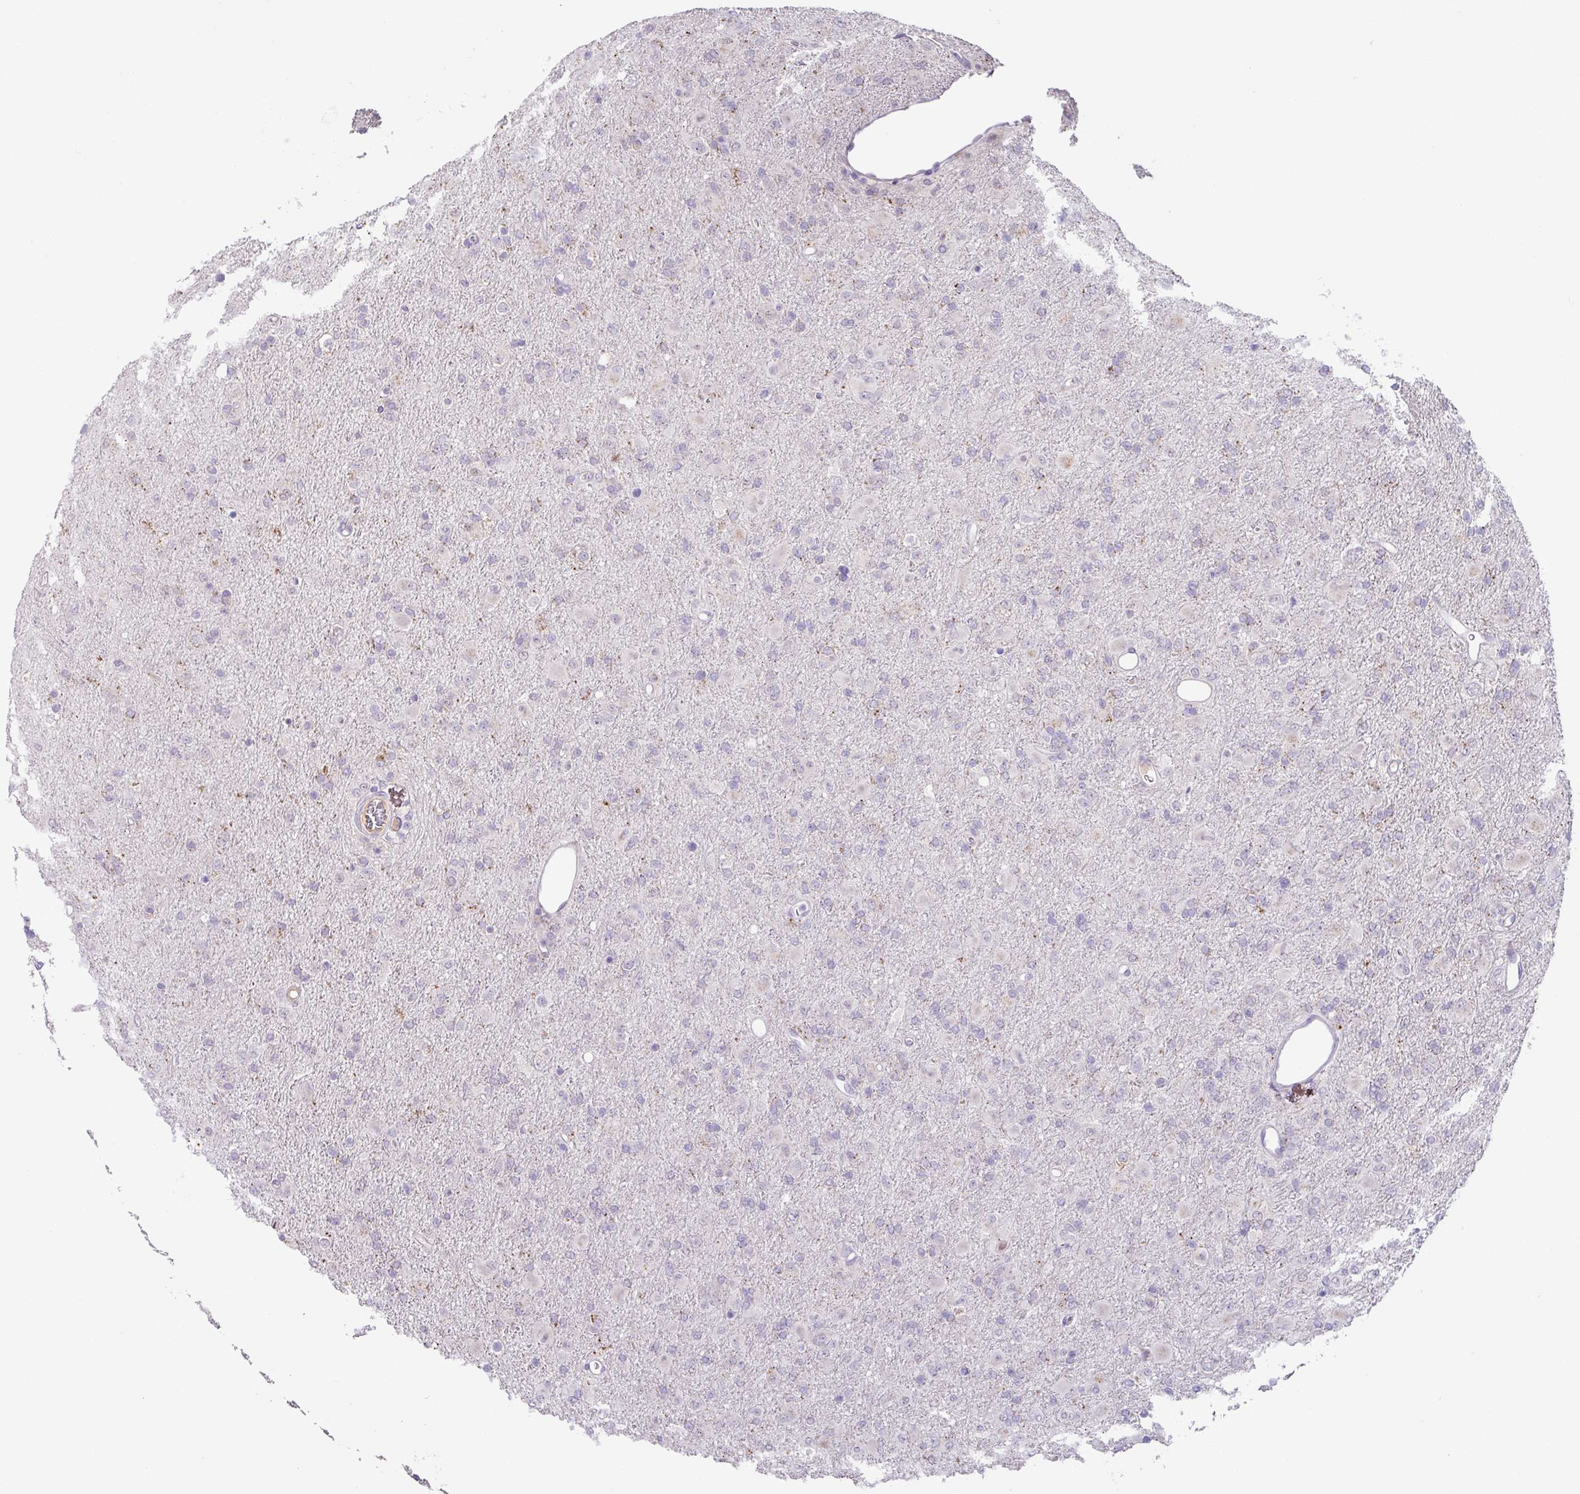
{"staining": {"intensity": "weak", "quantity": "<25%", "location": "cytoplasmic/membranous"}, "tissue": "glioma", "cell_type": "Tumor cells", "image_type": "cancer", "snomed": [{"axis": "morphology", "description": "Glioma, malignant, Low grade"}, {"axis": "topography", "description": "Brain"}], "caption": "High magnification brightfield microscopy of glioma stained with DAB (brown) and counterstained with hematoxylin (blue): tumor cells show no significant staining.", "gene": "PLEKHH3", "patient": {"sex": "male", "age": 65}}